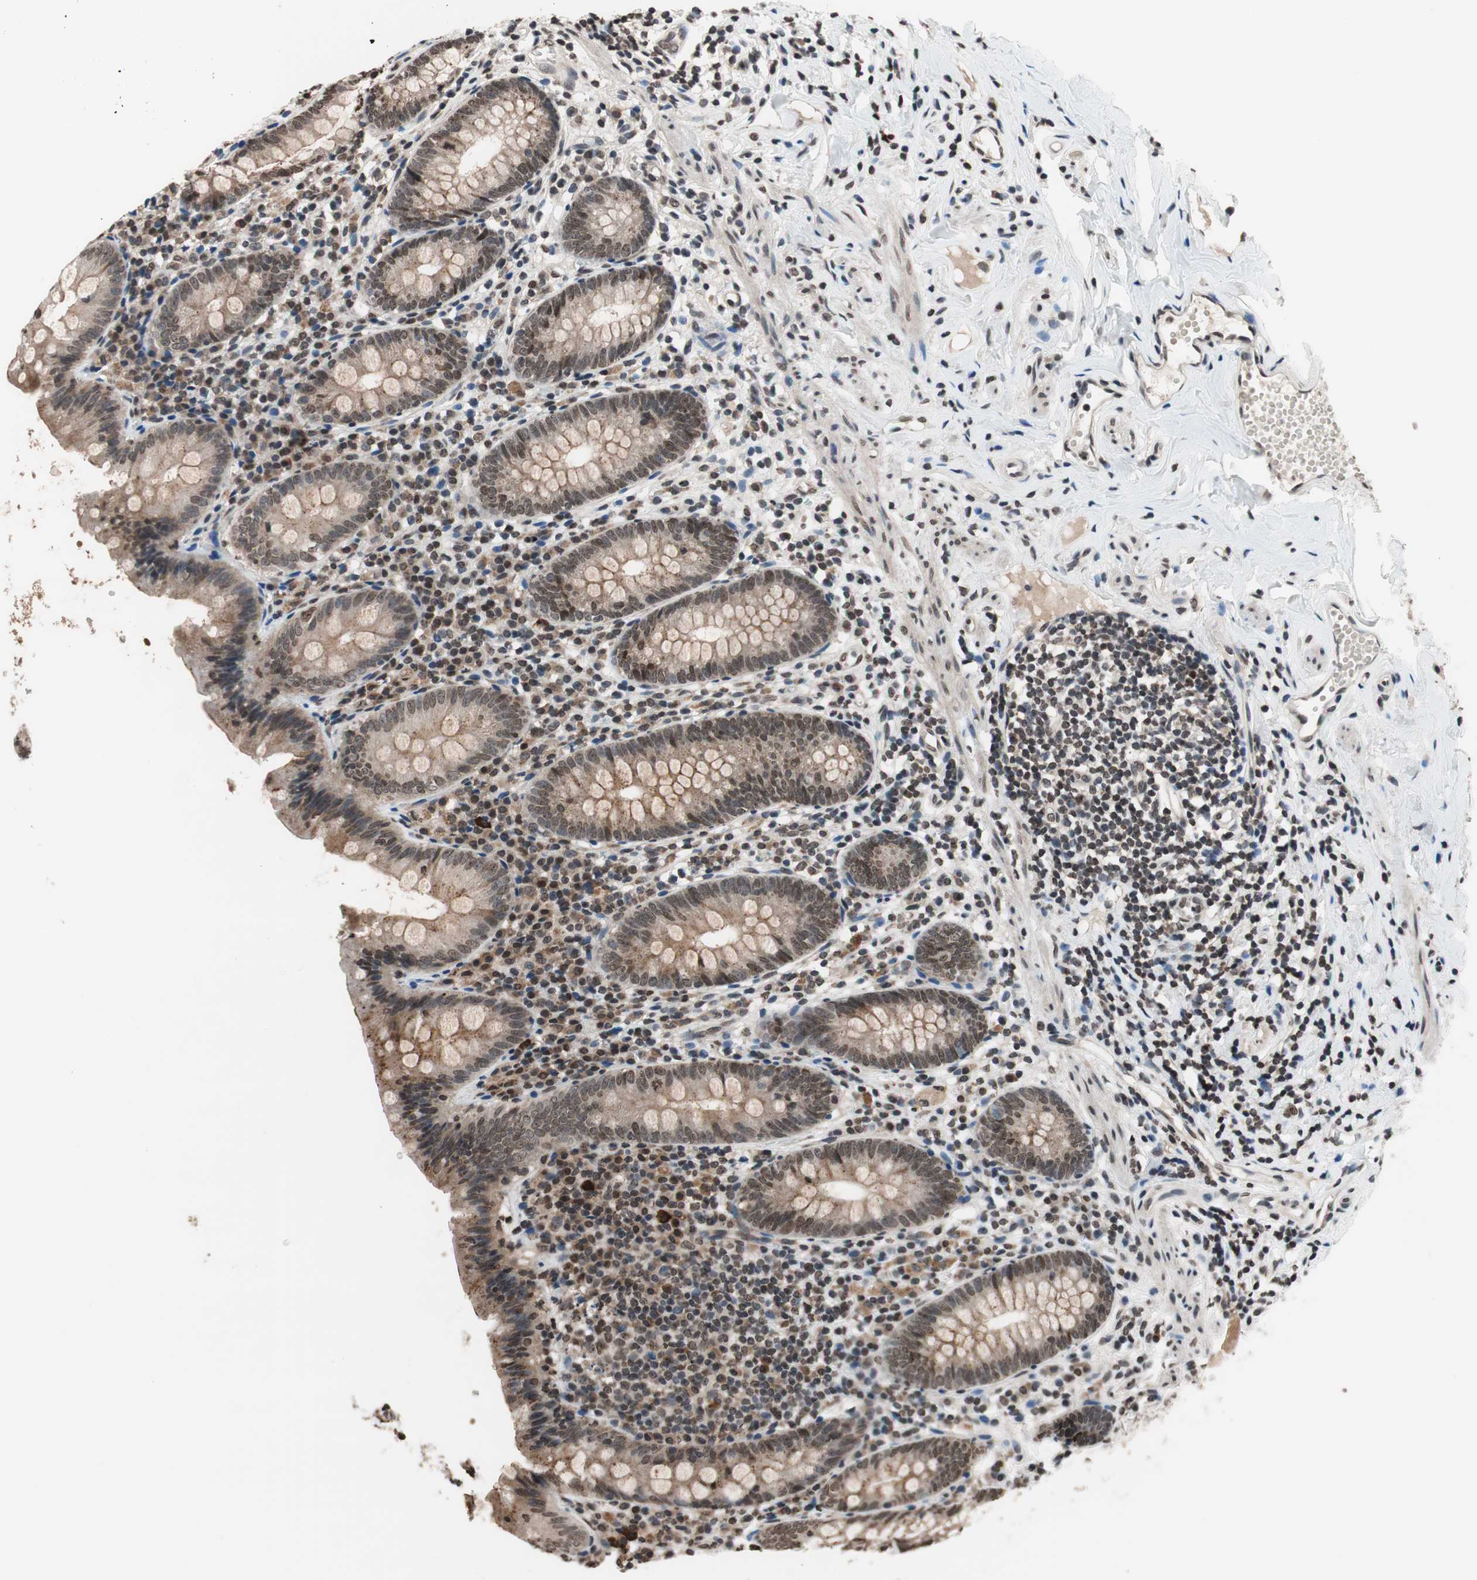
{"staining": {"intensity": "weak", "quantity": ">75%", "location": "cytoplasmic/membranous,nuclear"}, "tissue": "appendix", "cell_type": "Glandular cells", "image_type": "normal", "snomed": [{"axis": "morphology", "description": "Normal tissue, NOS"}, {"axis": "topography", "description": "Appendix"}], "caption": "This micrograph exhibits unremarkable appendix stained with IHC to label a protein in brown. The cytoplasmic/membranous,nuclear of glandular cells show weak positivity for the protein. Nuclei are counter-stained blue.", "gene": "RFC1", "patient": {"sex": "male", "age": 52}}